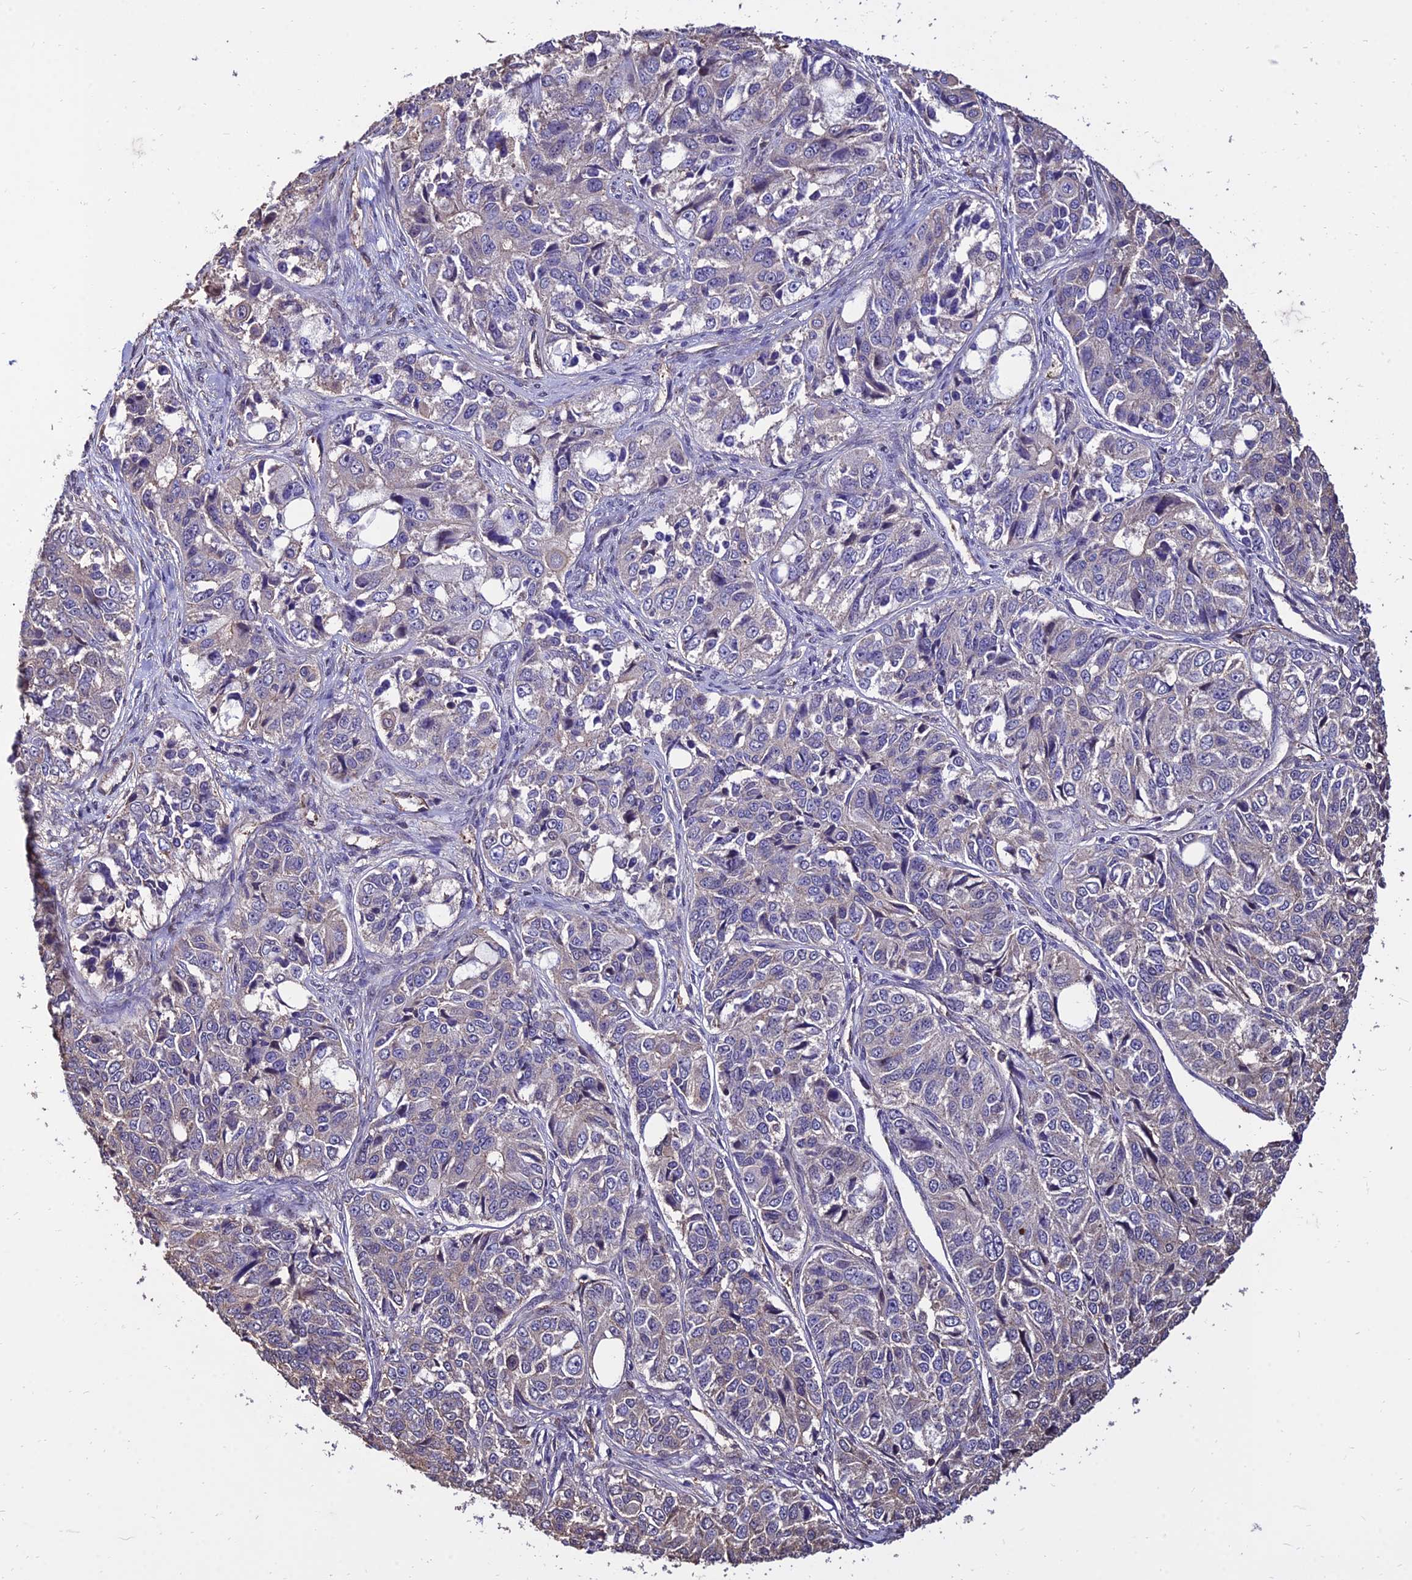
{"staining": {"intensity": "weak", "quantity": "<25%", "location": "cytoplasmic/membranous"}, "tissue": "ovarian cancer", "cell_type": "Tumor cells", "image_type": "cancer", "snomed": [{"axis": "morphology", "description": "Carcinoma, endometroid"}, {"axis": "topography", "description": "Ovary"}], "caption": "This is an IHC micrograph of human ovarian cancer (endometroid carcinoma). There is no expression in tumor cells.", "gene": "CALM2", "patient": {"sex": "female", "age": 51}}